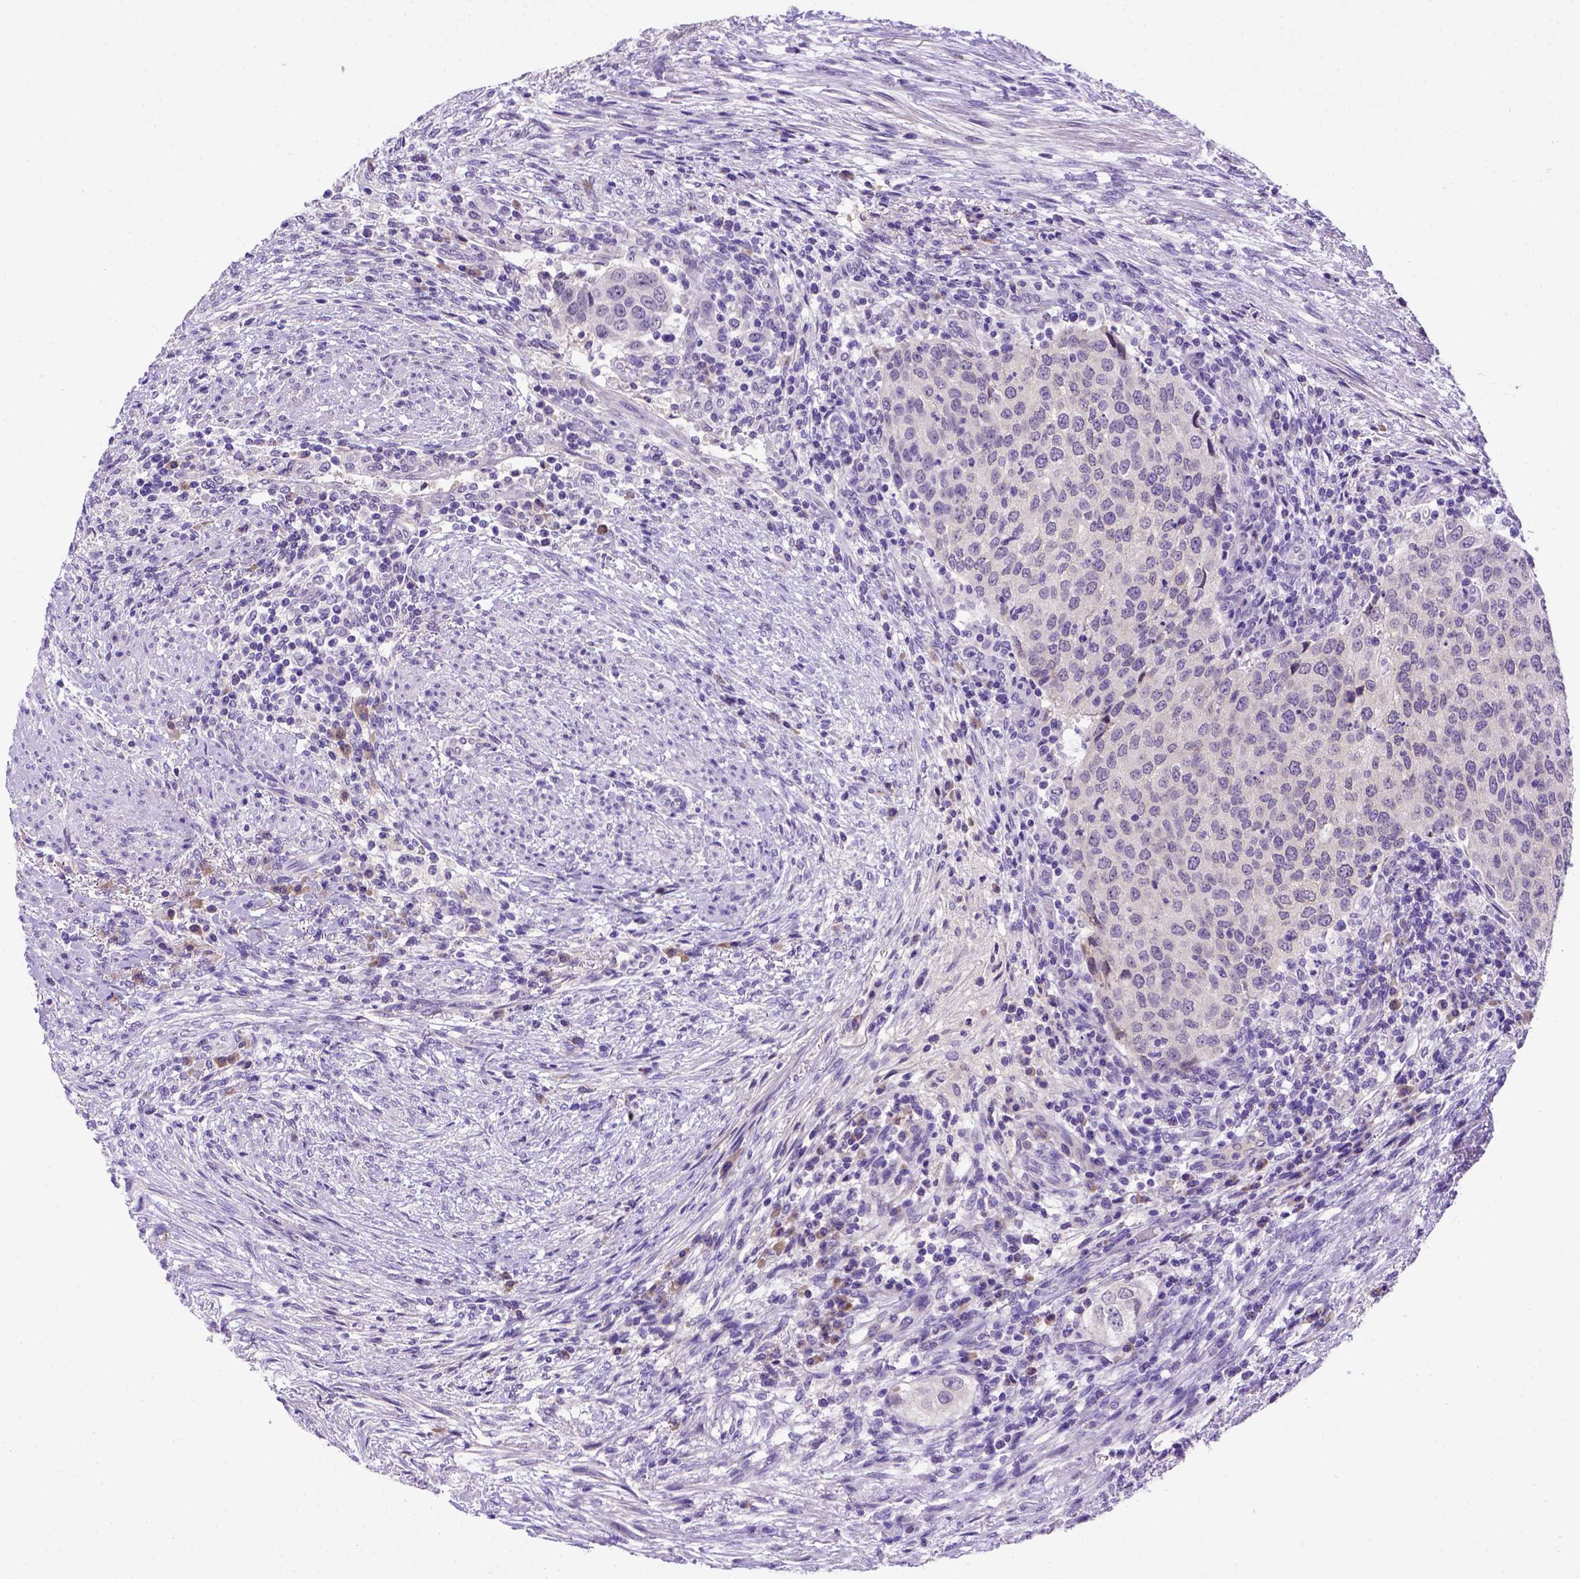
{"staining": {"intensity": "negative", "quantity": "none", "location": "none"}, "tissue": "urothelial cancer", "cell_type": "Tumor cells", "image_type": "cancer", "snomed": [{"axis": "morphology", "description": "Urothelial carcinoma, High grade"}, {"axis": "topography", "description": "Urinary bladder"}], "caption": "Protein analysis of high-grade urothelial carcinoma demonstrates no significant positivity in tumor cells.", "gene": "FAM81B", "patient": {"sex": "female", "age": 78}}